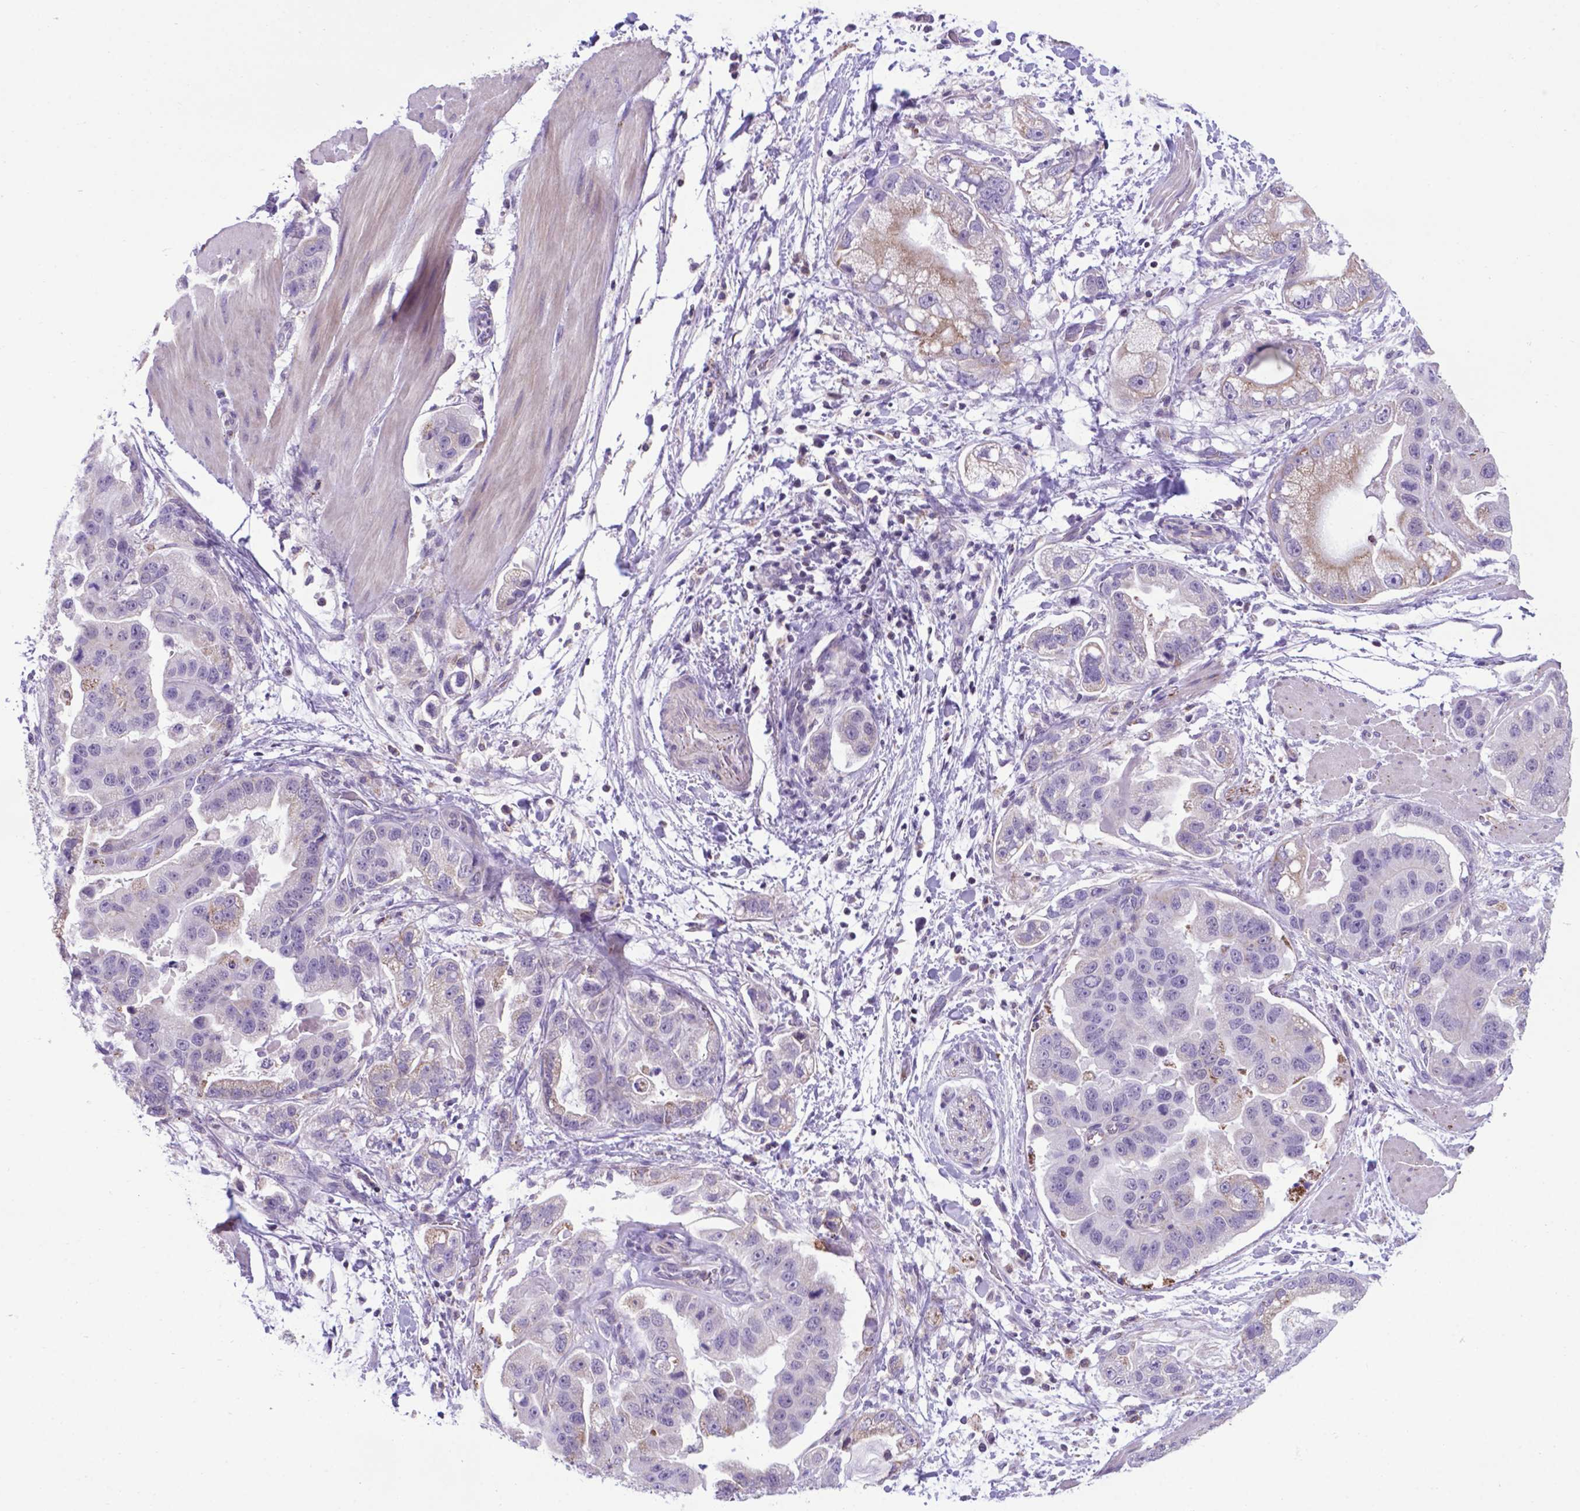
{"staining": {"intensity": "negative", "quantity": "none", "location": "none"}, "tissue": "stomach cancer", "cell_type": "Tumor cells", "image_type": "cancer", "snomed": [{"axis": "morphology", "description": "Adenocarcinoma, NOS"}, {"axis": "topography", "description": "Stomach"}], "caption": "Adenocarcinoma (stomach) stained for a protein using IHC shows no positivity tumor cells.", "gene": "POU3F3", "patient": {"sex": "male", "age": 59}}